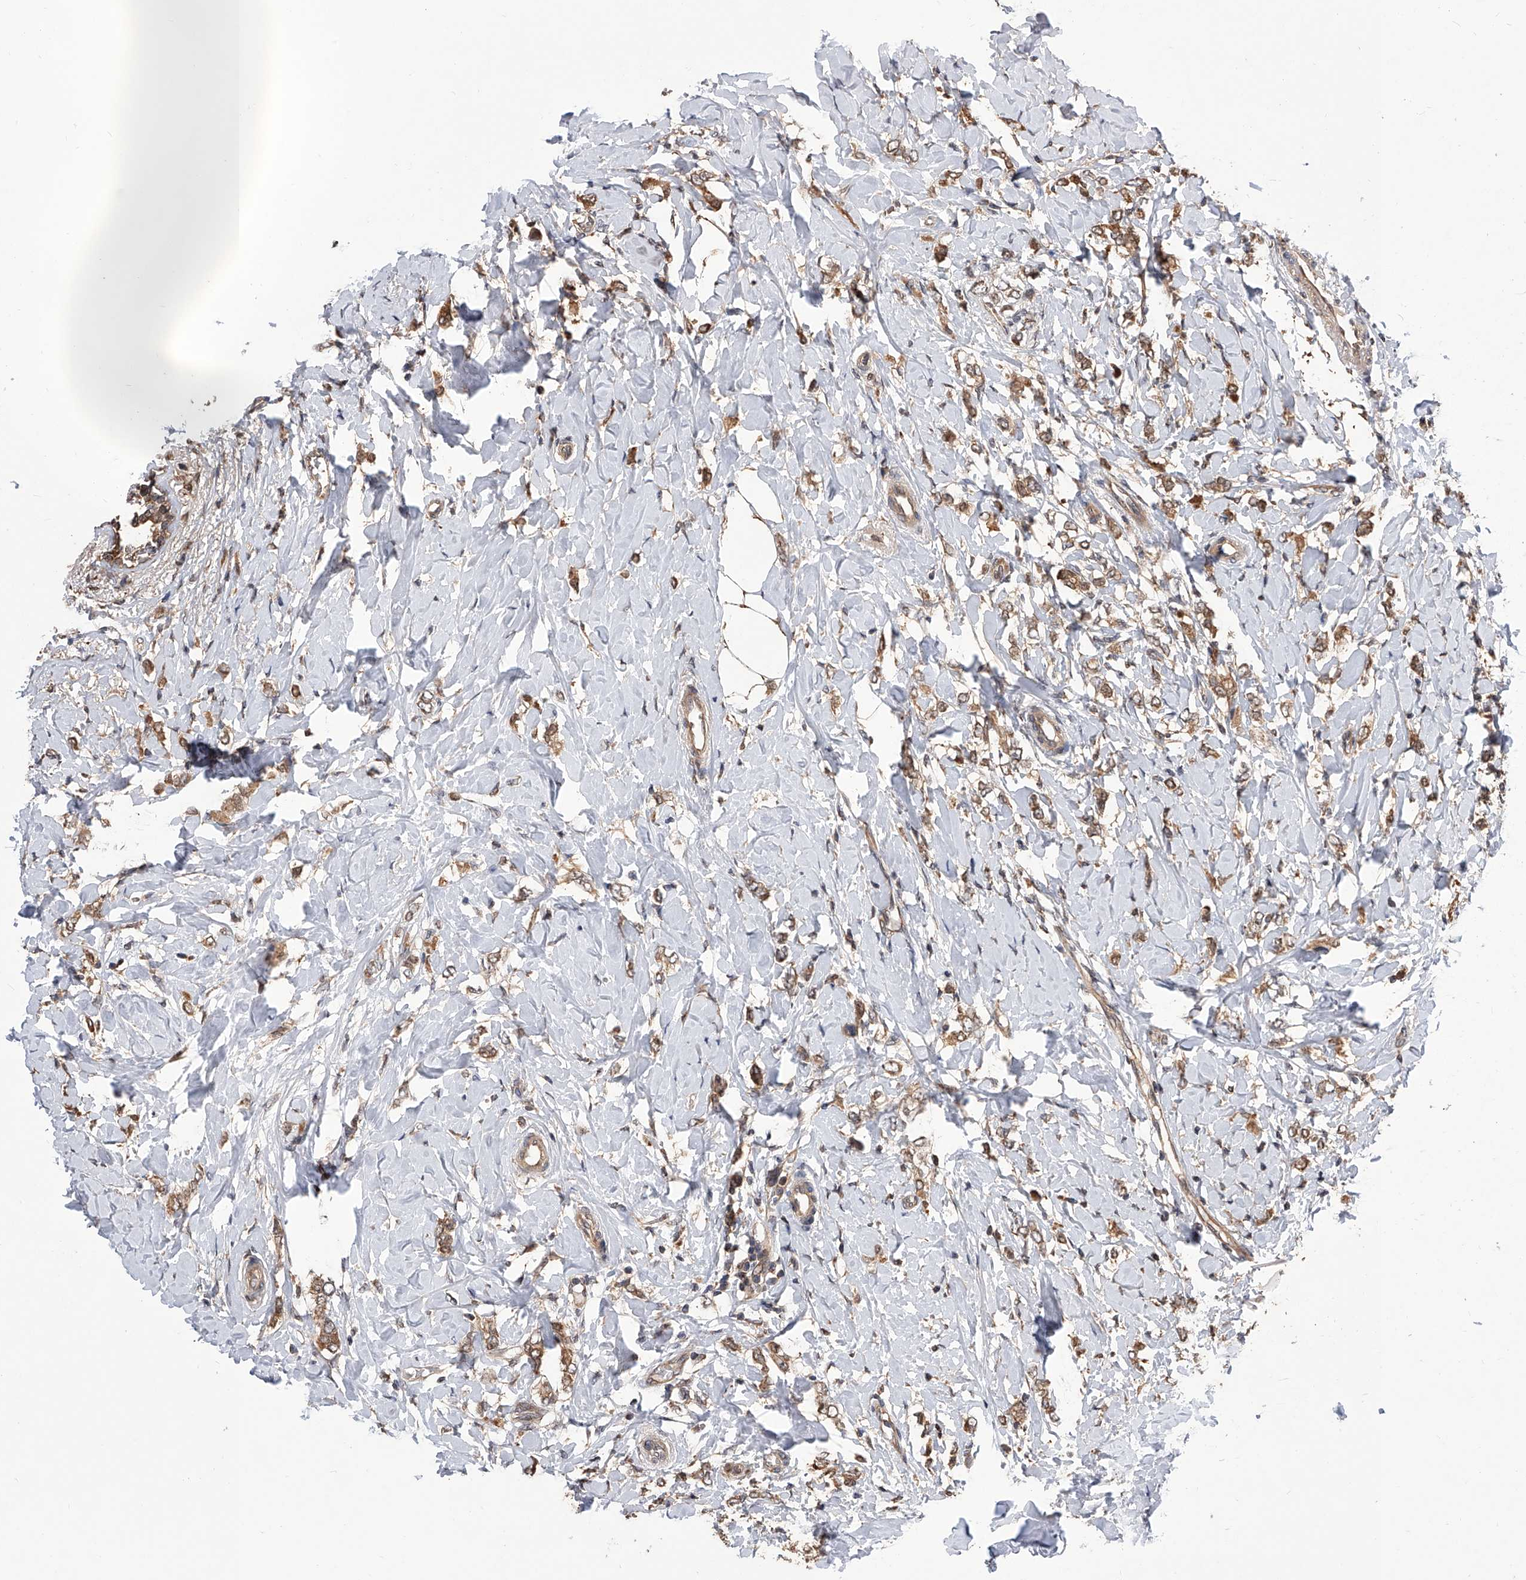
{"staining": {"intensity": "moderate", "quantity": ">75%", "location": "cytoplasmic/membranous"}, "tissue": "breast cancer", "cell_type": "Tumor cells", "image_type": "cancer", "snomed": [{"axis": "morphology", "description": "Normal tissue, NOS"}, {"axis": "morphology", "description": "Lobular carcinoma"}, {"axis": "topography", "description": "Breast"}], "caption": "An image showing moderate cytoplasmic/membranous staining in approximately >75% of tumor cells in breast cancer, as visualized by brown immunohistochemical staining.", "gene": "GMDS", "patient": {"sex": "female", "age": 47}}